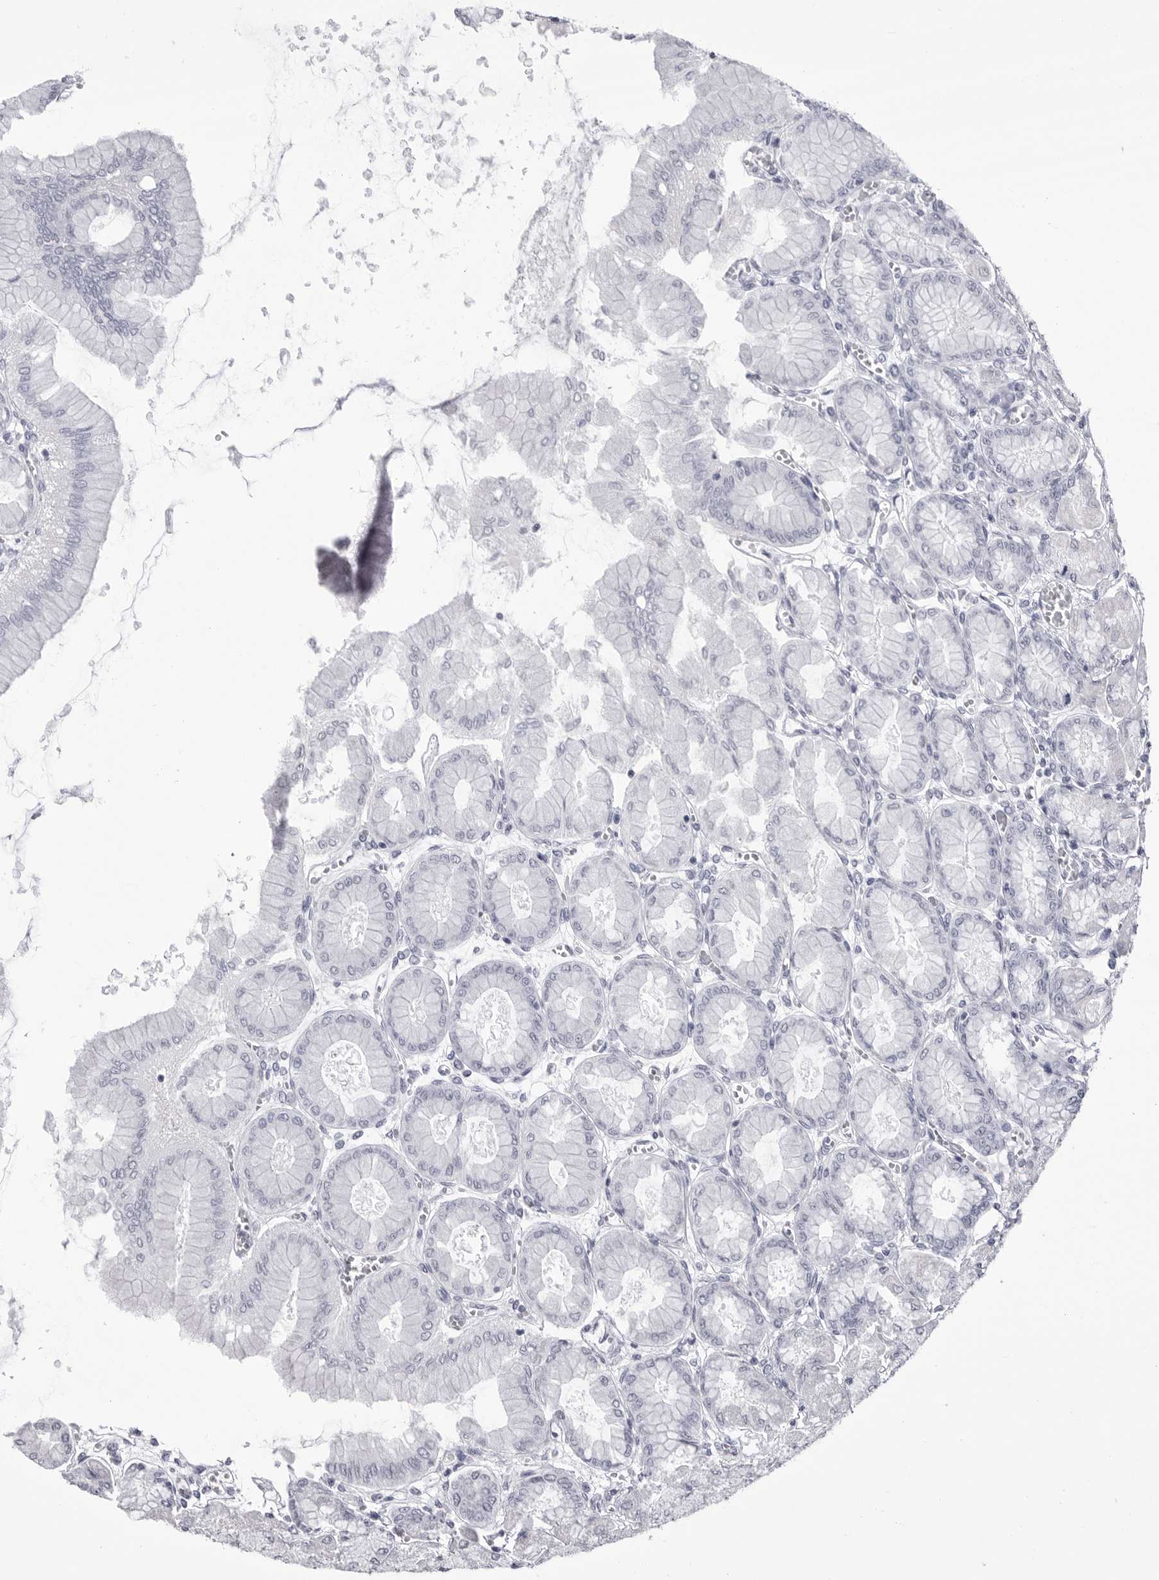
{"staining": {"intensity": "negative", "quantity": "none", "location": "none"}, "tissue": "stomach", "cell_type": "Glandular cells", "image_type": "normal", "snomed": [{"axis": "morphology", "description": "Normal tissue, NOS"}, {"axis": "topography", "description": "Stomach, upper"}], "caption": "Protein analysis of benign stomach reveals no significant staining in glandular cells.", "gene": "COL26A1", "patient": {"sex": "female", "age": 56}}